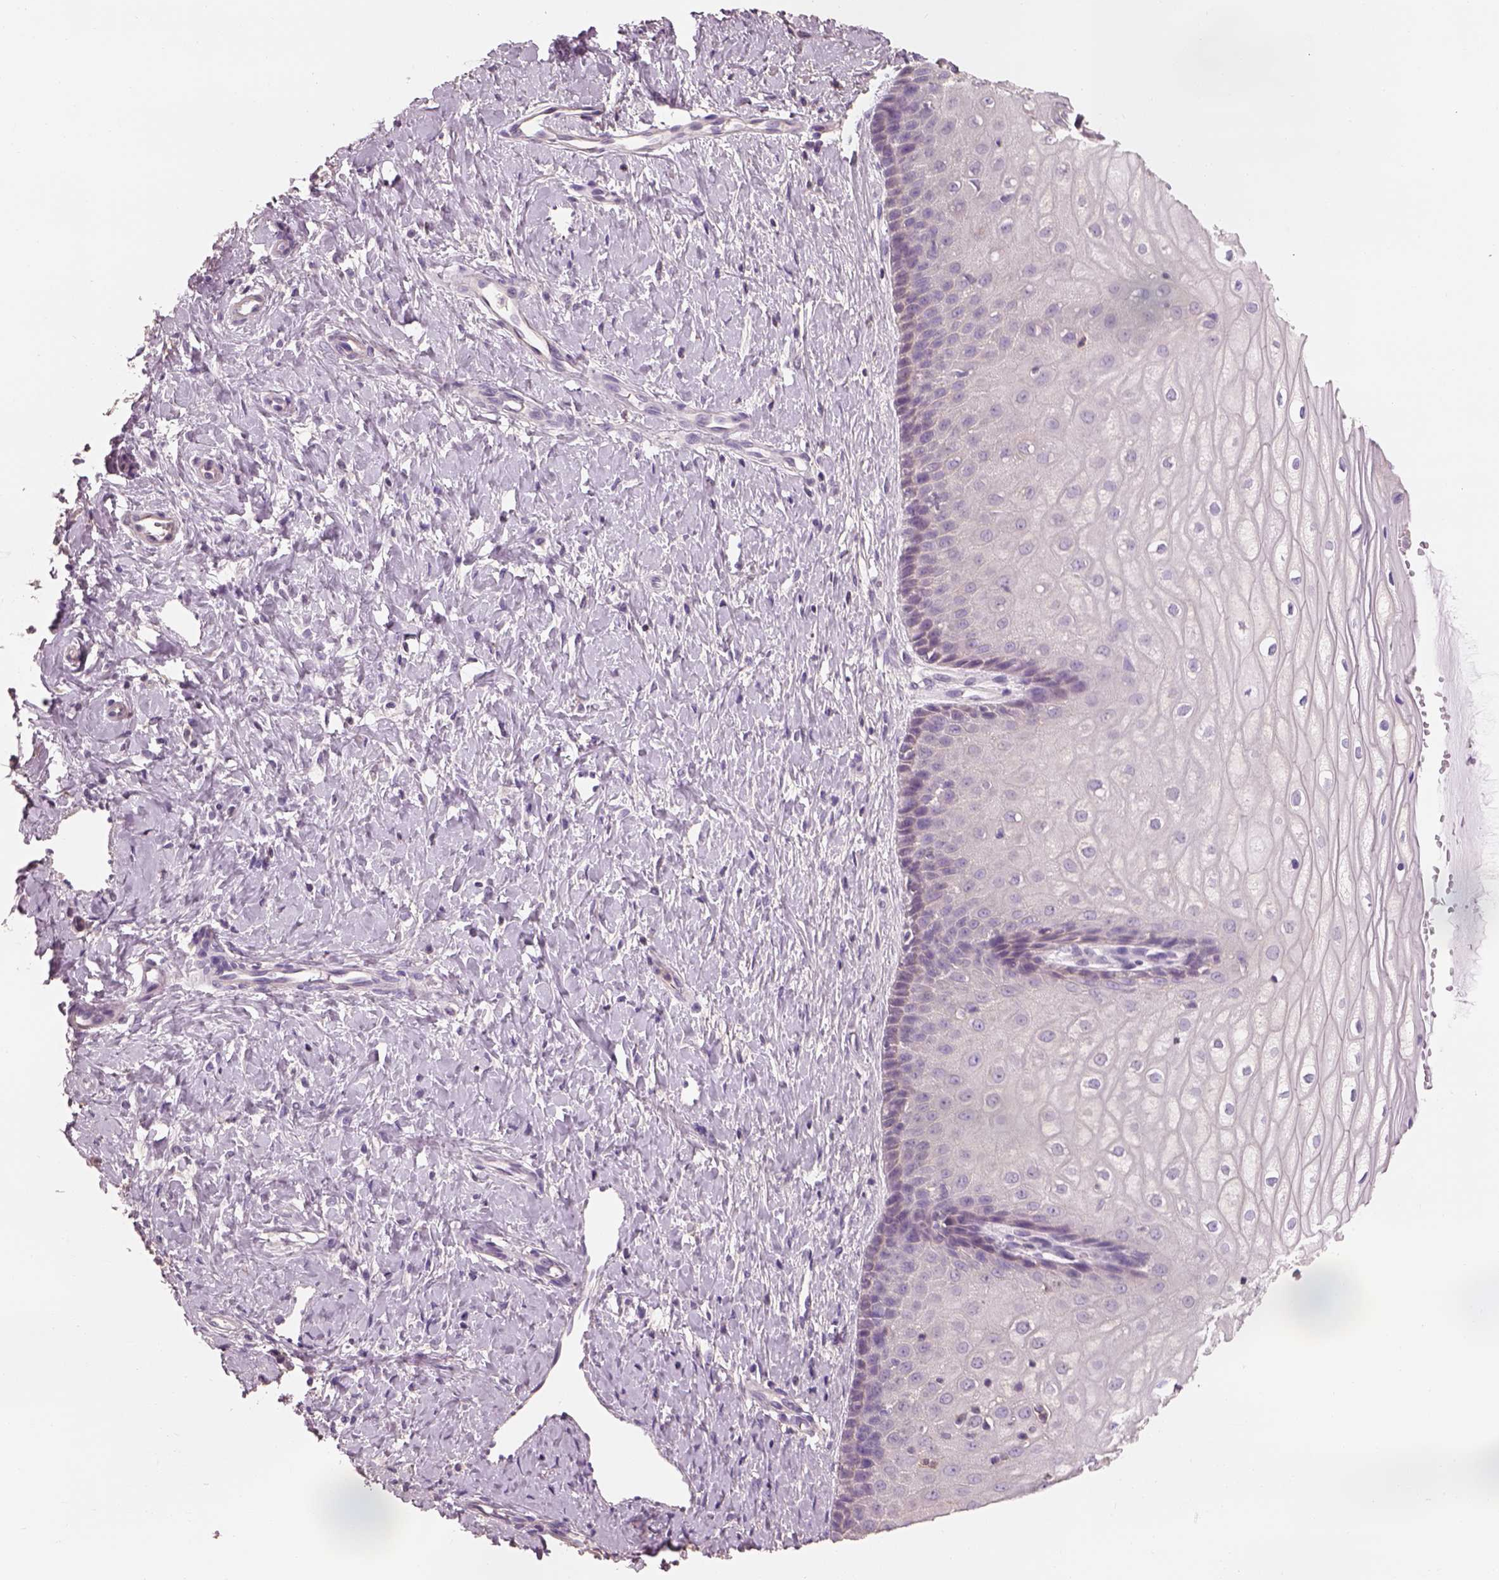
{"staining": {"intensity": "negative", "quantity": "none", "location": "none"}, "tissue": "cervix", "cell_type": "Squamous epithelial cells", "image_type": "normal", "snomed": [{"axis": "morphology", "description": "Normal tissue, NOS"}, {"axis": "topography", "description": "Cervix"}], "caption": "IHC histopathology image of normal human cervix stained for a protein (brown), which demonstrates no expression in squamous epithelial cells. (Stains: DAB immunohistochemistry with hematoxylin counter stain, Microscopy: brightfield microscopy at high magnification).", "gene": "OTUD6A", "patient": {"sex": "female", "age": 37}}